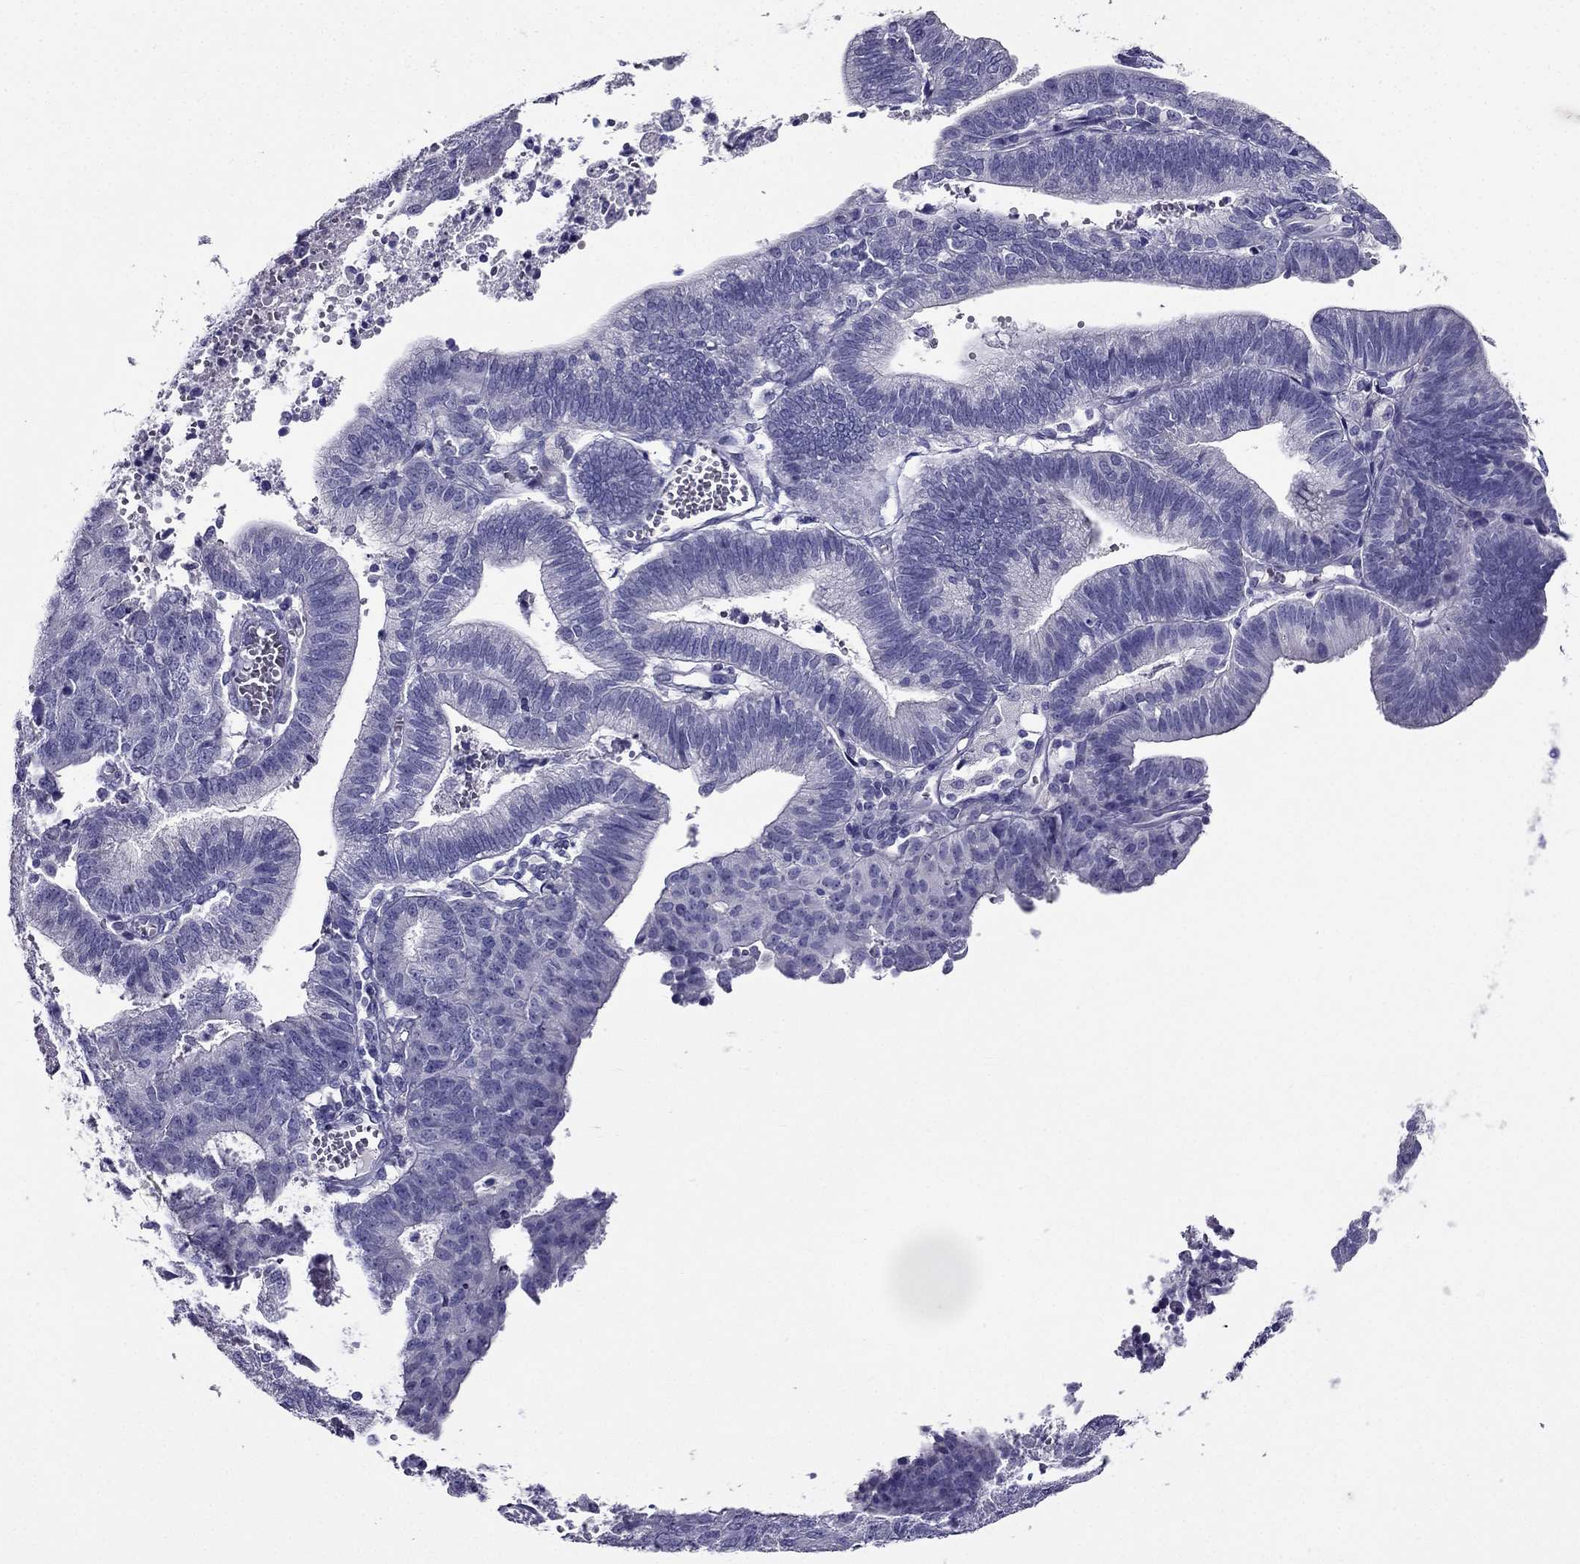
{"staining": {"intensity": "negative", "quantity": "none", "location": "none"}, "tissue": "endometrial cancer", "cell_type": "Tumor cells", "image_type": "cancer", "snomed": [{"axis": "morphology", "description": "Adenocarcinoma, NOS"}, {"axis": "topography", "description": "Endometrium"}], "caption": "Immunohistochemical staining of human endometrial cancer (adenocarcinoma) exhibits no significant positivity in tumor cells.", "gene": "ZNF541", "patient": {"sex": "female", "age": 82}}